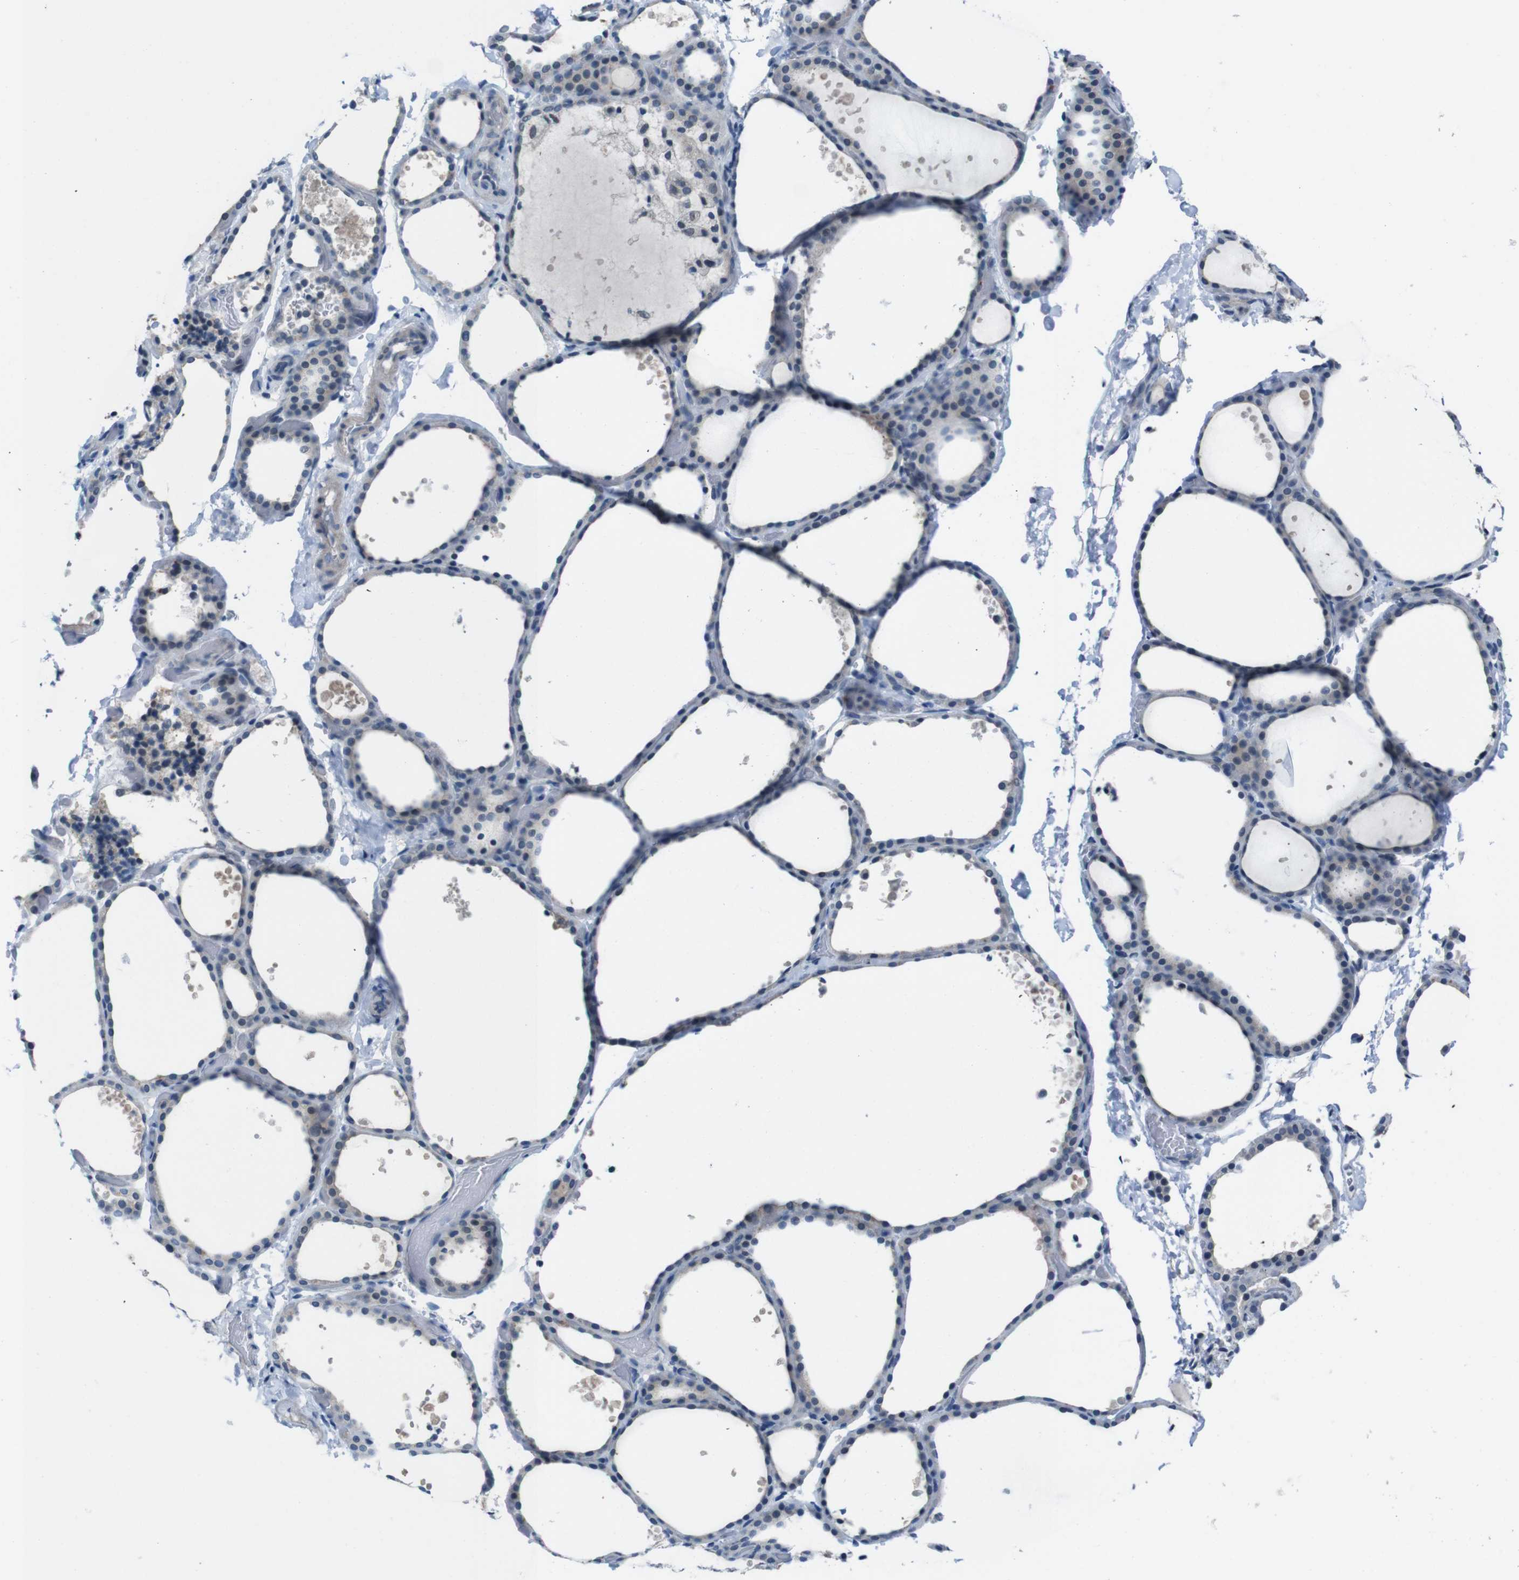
{"staining": {"intensity": "weak", "quantity": "<25%", "location": "cytoplasmic/membranous"}, "tissue": "thyroid gland", "cell_type": "Glandular cells", "image_type": "normal", "snomed": [{"axis": "morphology", "description": "Normal tissue, NOS"}, {"axis": "topography", "description": "Thyroid gland"}], "caption": "Immunohistochemistry of normal human thyroid gland reveals no expression in glandular cells.", "gene": "CDHR2", "patient": {"sex": "female", "age": 44}}